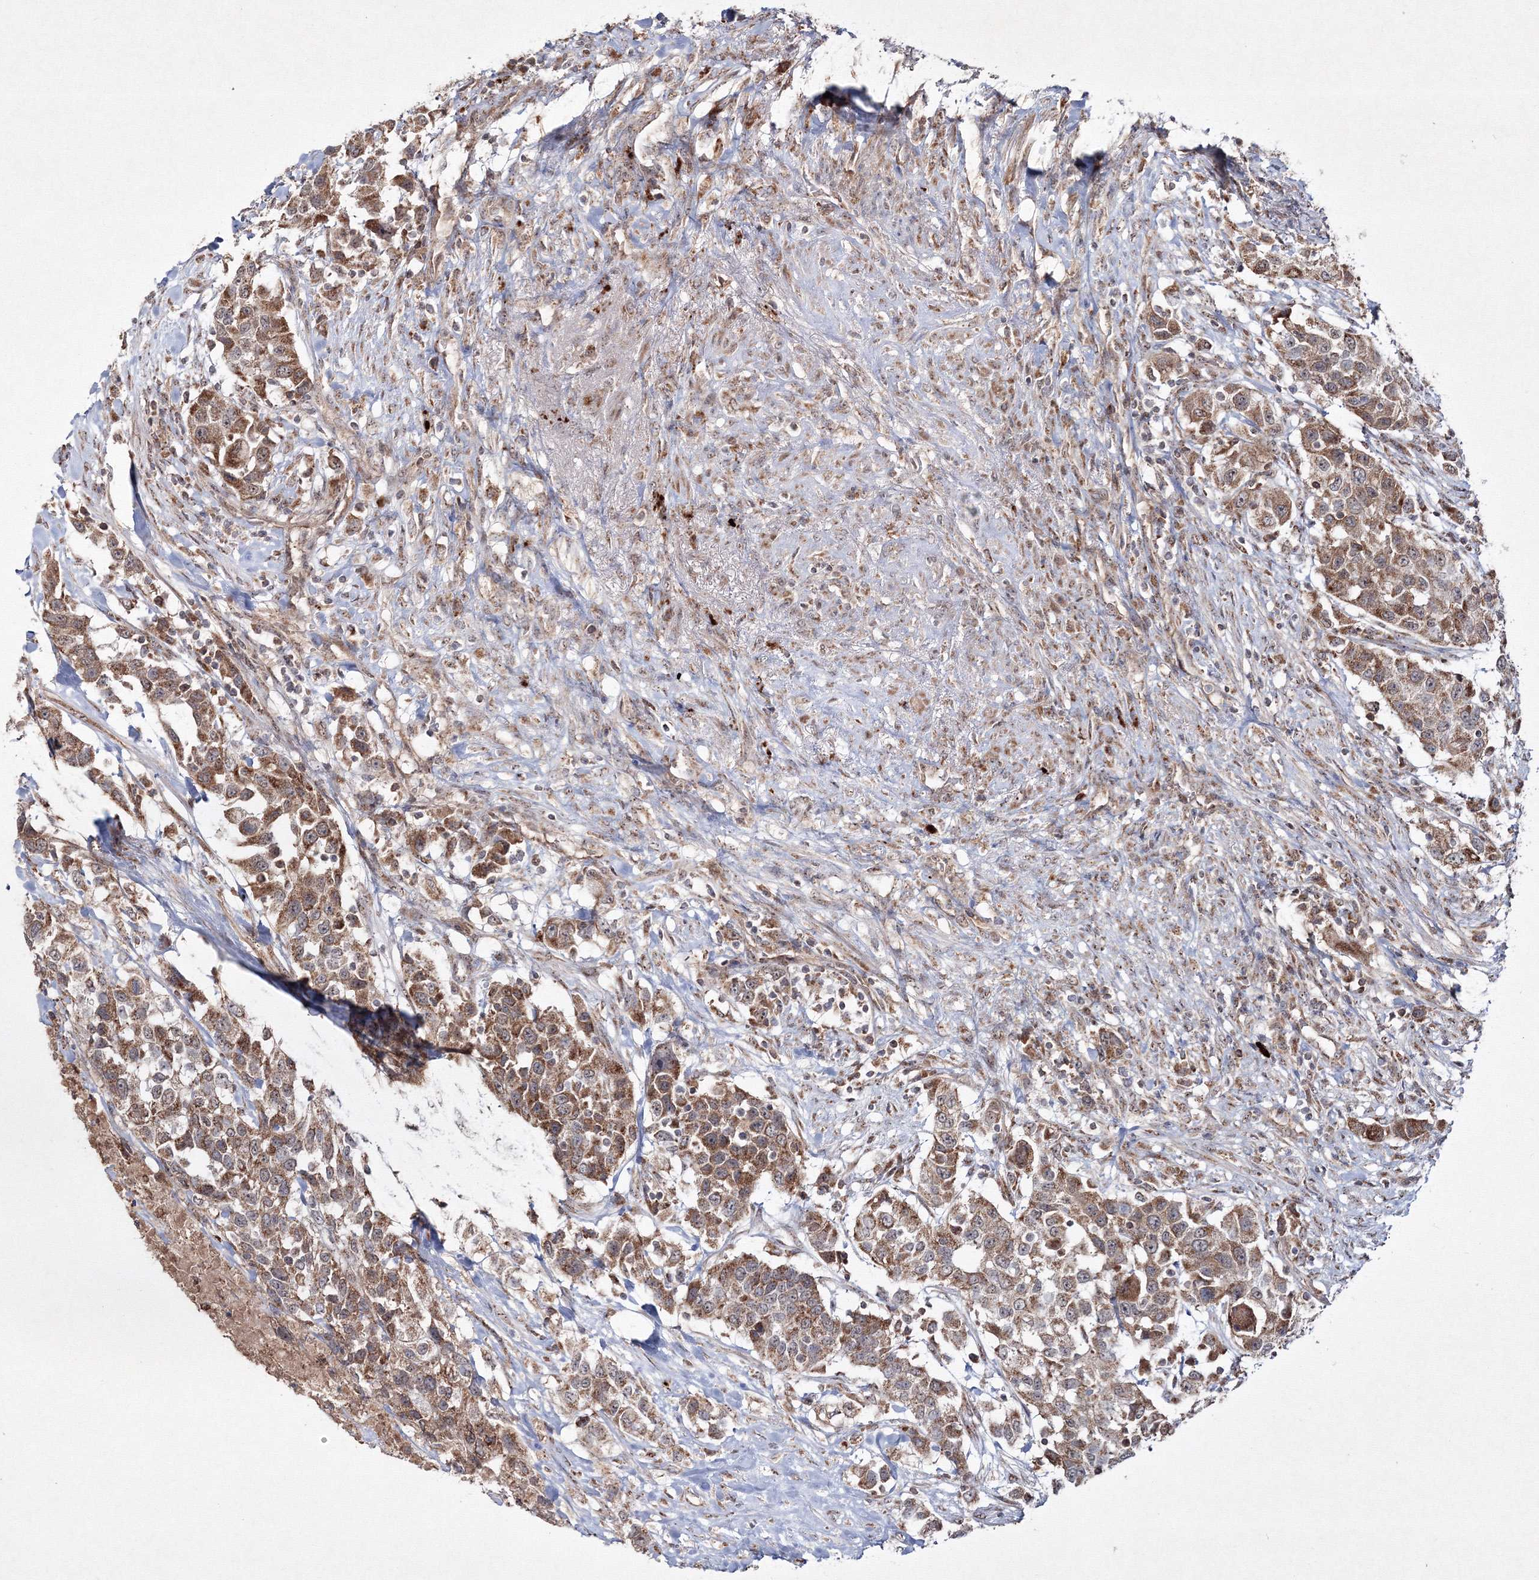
{"staining": {"intensity": "moderate", "quantity": ">75%", "location": "cytoplasmic/membranous"}, "tissue": "urothelial cancer", "cell_type": "Tumor cells", "image_type": "cancer", "snomed": [{"axis": "morphology", "description": "Urothelial carcinoma, High grade"}, {"axis": "topography", "description": "Urinary bladder"}], "caption": "Tumor cells demonstrate moderate cytoplasmic/membranous expression in approximately >75% of cells in urothelial carcinoma (high-grade). (DAB (3,3'-diaminobenzidine) = brown stain, brightfield microscopy at high magnification).", "gene": "PEX13", "patient": {"sex": "female", "age": 80}}